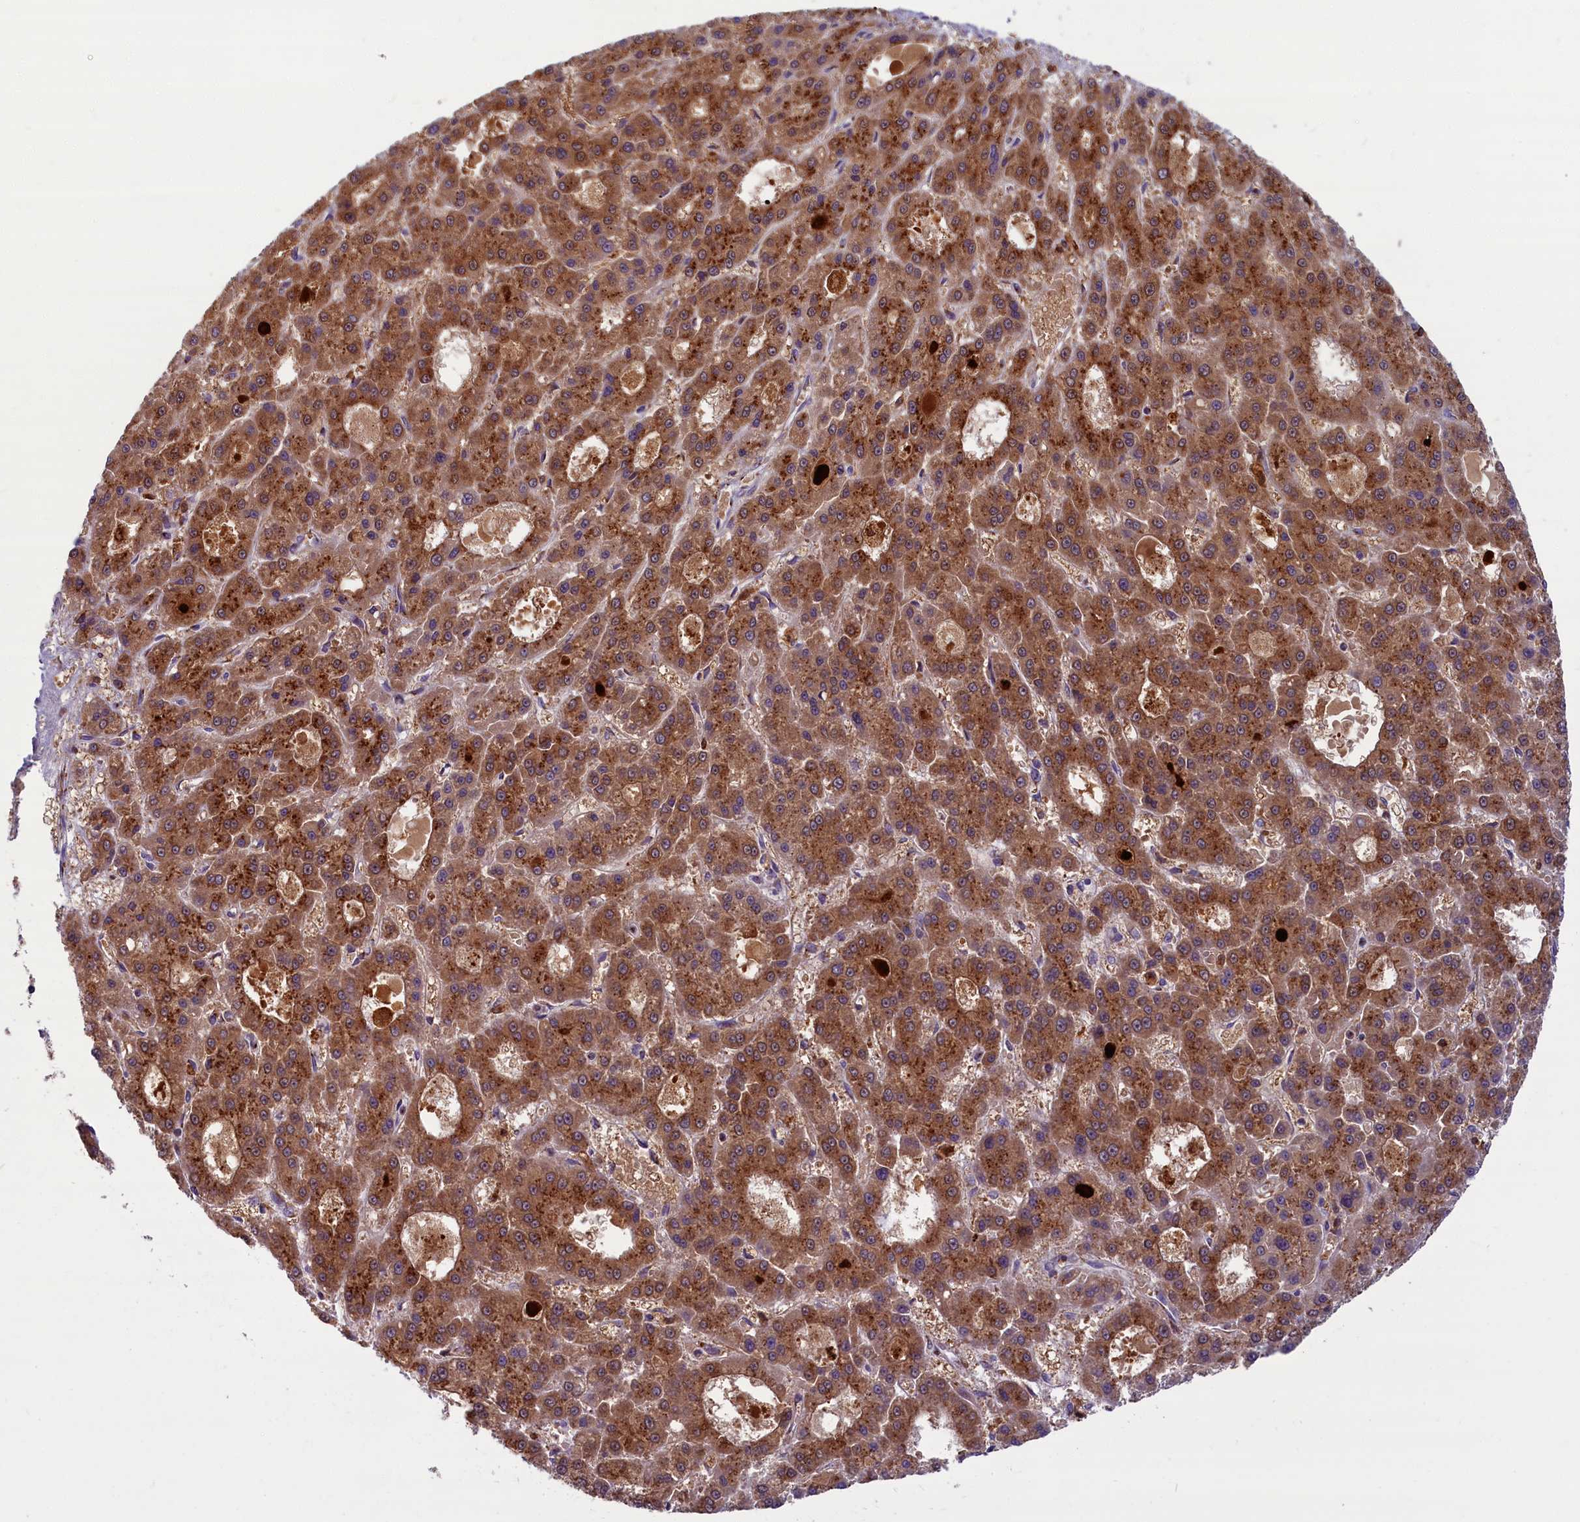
{"staining": {"intensity": "strong", "quantity": ">75%", "location": "cytoplasmic/membranous"}, "tissue": "liver cancer", "cell_type": "Tumor cells", "image_type": "cancer", "snomed": [{"axis": "morphology", "description": "Carcinoma, Hepatocellular, NOS"}, {"axis": "topography", "description": "Liver"}], "caption": "Immunohistochemistry image of neoplastic tissue: liver cancer stained using immunohistochemistry (IHC) reveals high levels of strong protein expression localized specifically in the cytoplasmic/membranous of tumor cells, appearing as a cytoplasmic/membranous brown color.", "gene": "BLVRB", "patient": {"sex": "male", "age": 70}}